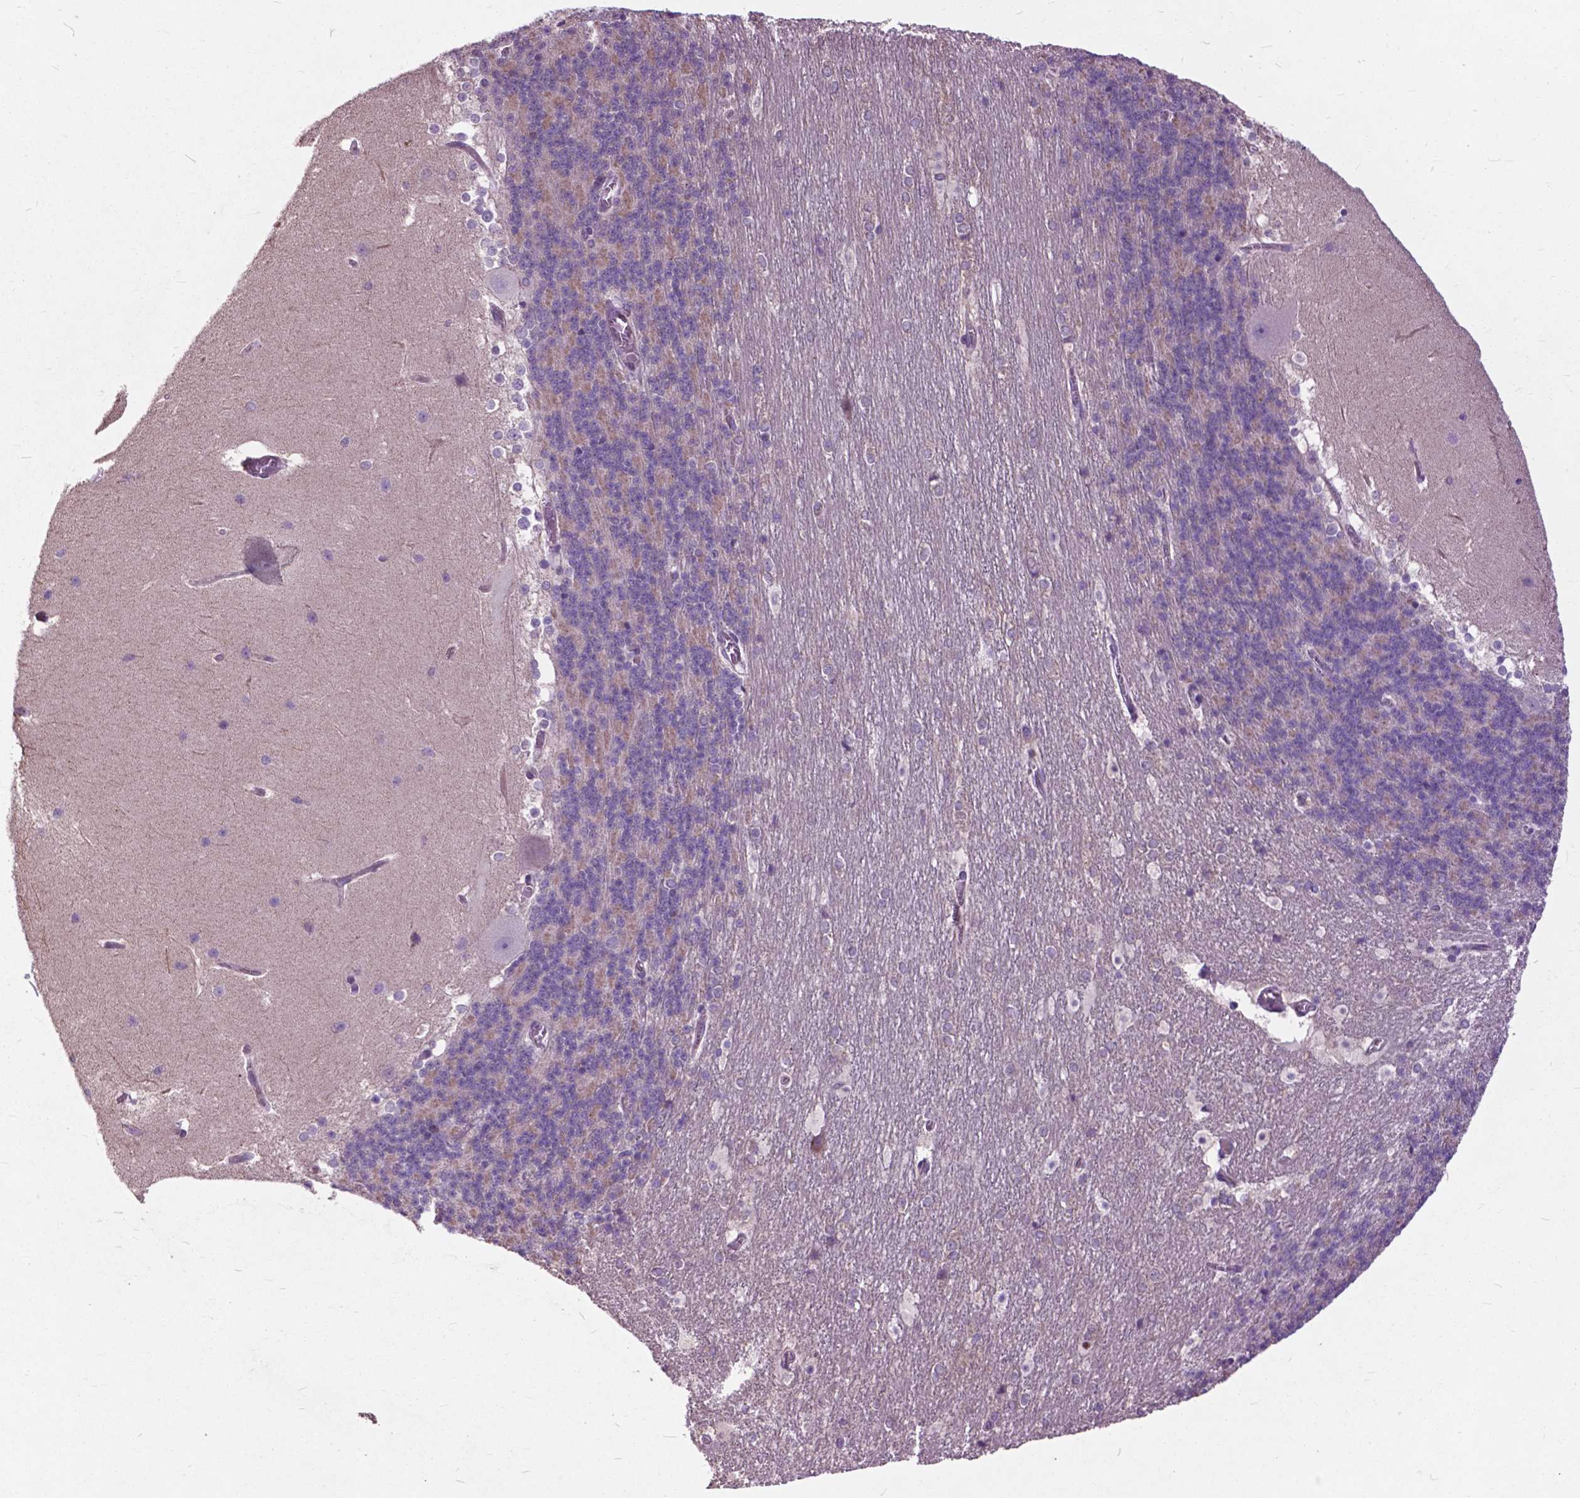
{"staining": {"intensity": "negative", "quantity": "none", "location": "none"}, "tissue": "cerebellum", "cell_type": "Cells in granular layer", "image_type": "normal", "snomed": [{"axis": "morphology", "description": "Normal tissue, NOS"}, {"axis": "topography", "description": "Cerebellum"}], "caption": "The photomicrograph shows no staining of cells in granular layer in benign cerebellum.", "gene": "ARAF", "patient": {"sex": "female", "age": 19}}